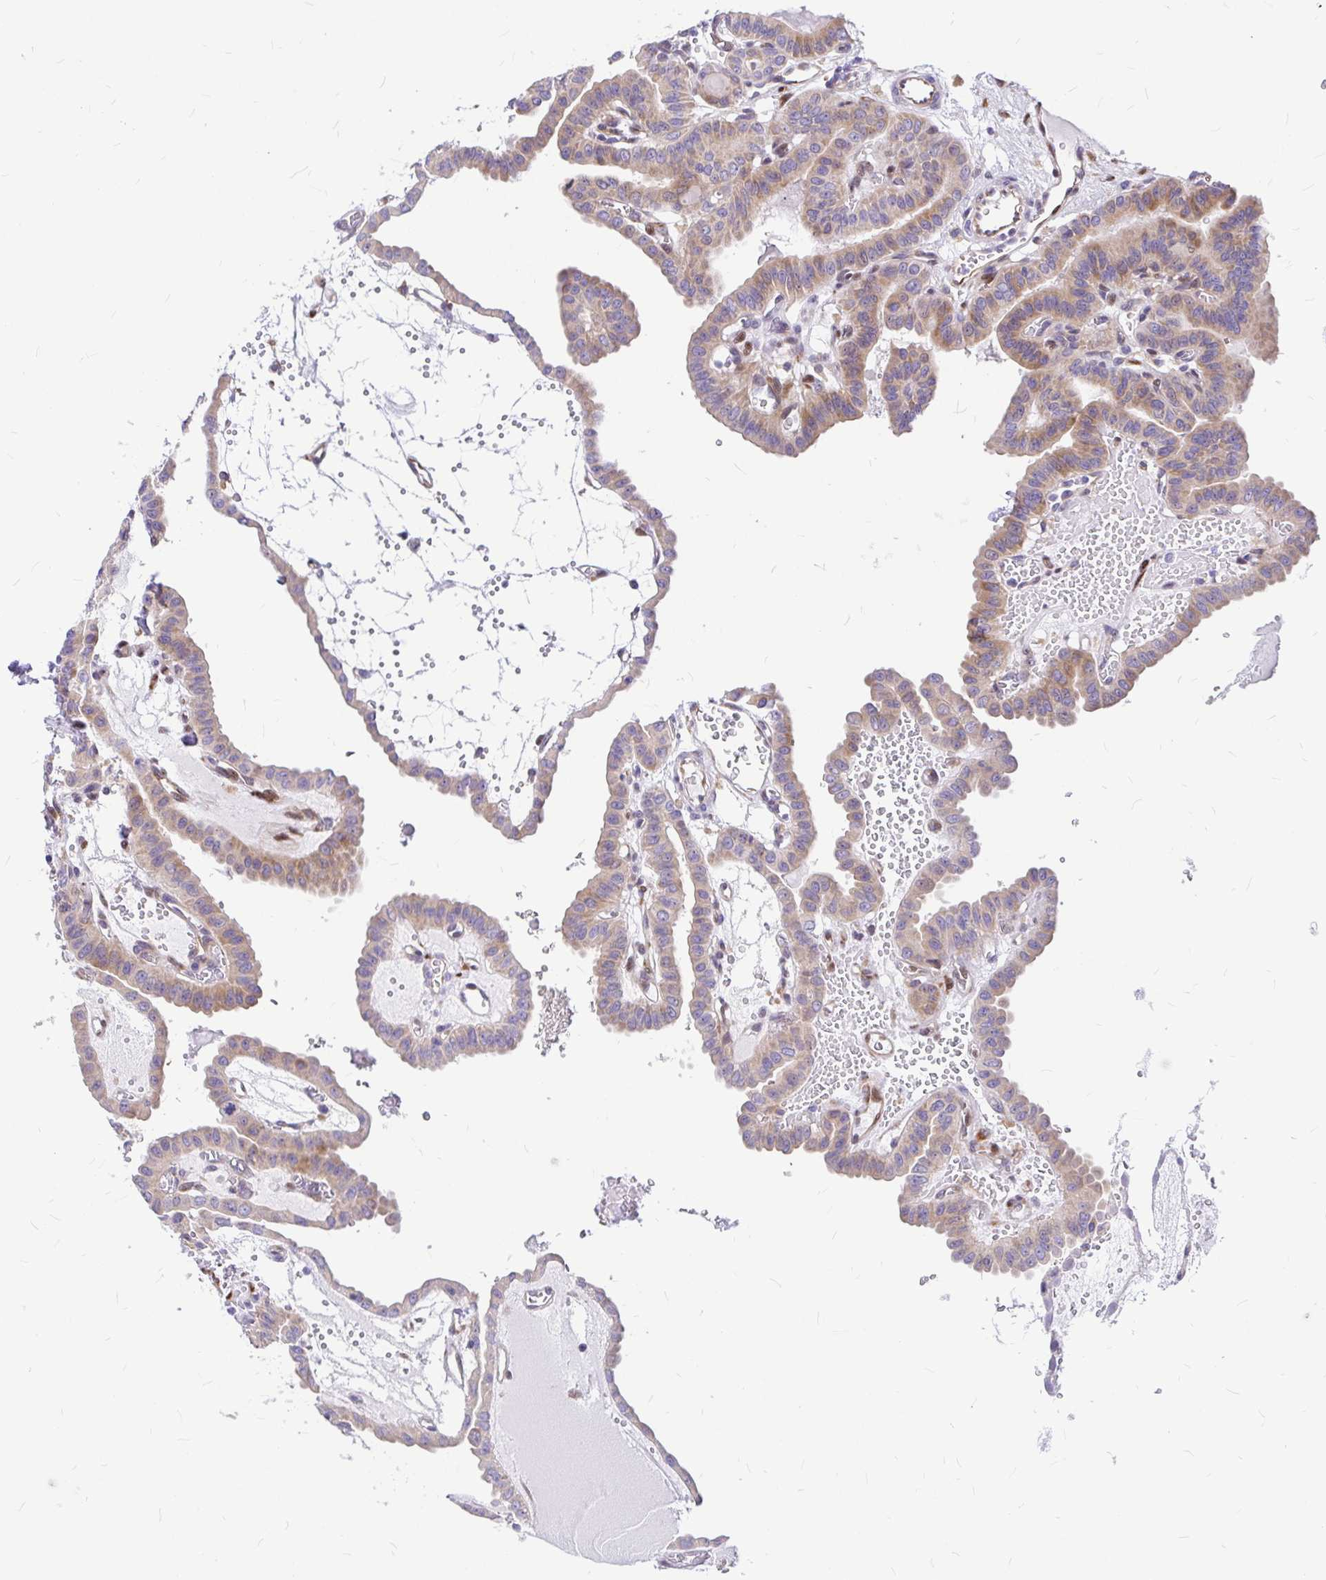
{"staining": {"intensity": "weak", "quantity": ">75%", "location": "cytoplasmic/membranous"}, "tissue": "thyroid cancer", "cell_type": "Tumor cells", "image_type": "cancer", "snomed": [{"axis": "morphology", "description": "Papillary adenocarcinoma, NOS"}, {"axis": "topography", "description": "Thyroid gland"}], "caption": "Thyroid cancer stained for a protein (brown) exhibits weak cytoplasmic/membranous positive expression in approximately >75% of tumor cells.", "gene": "GABBR2", "patient": {"sex": "male", "age": 87}}